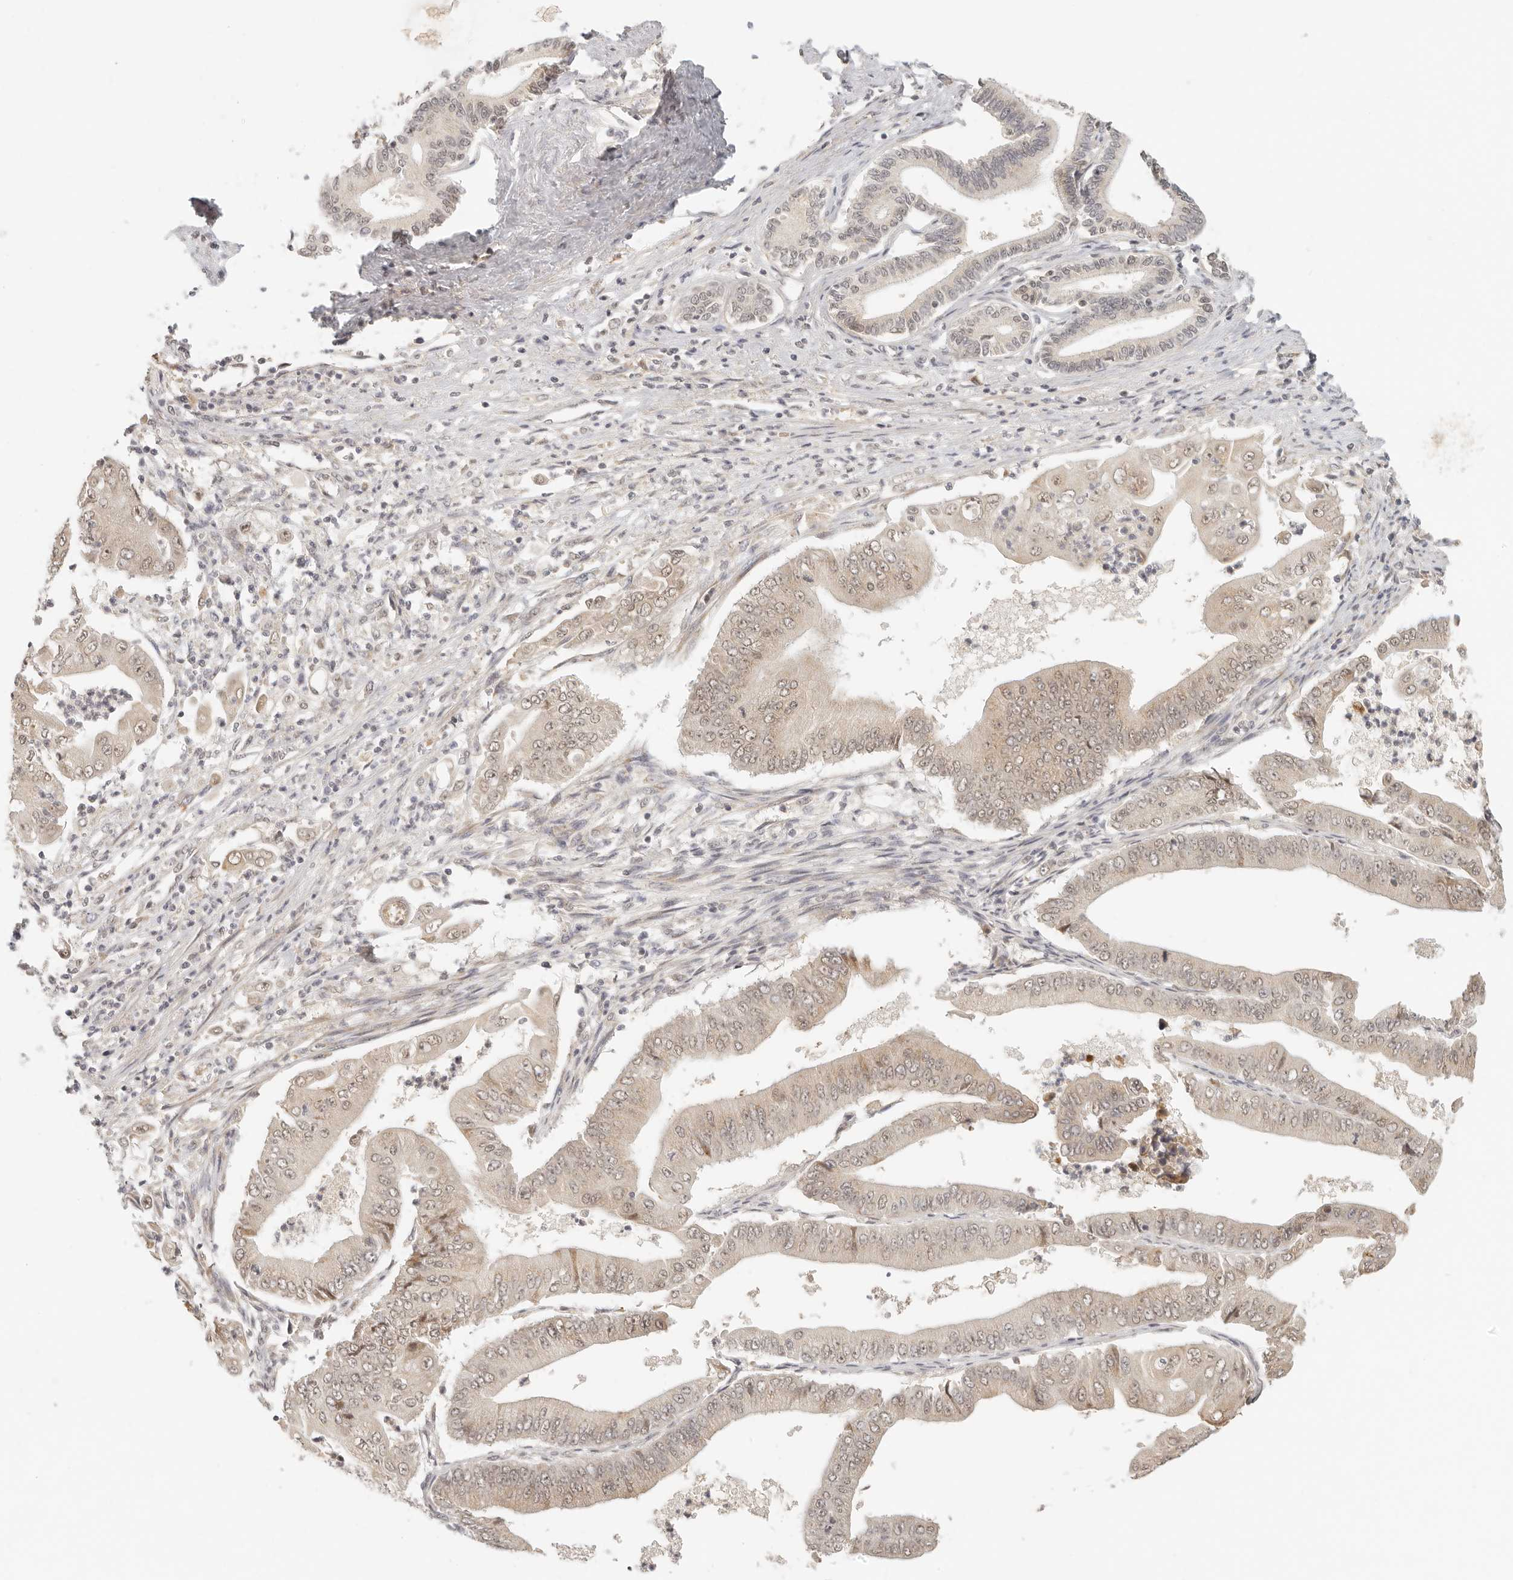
{"staining": {"intensity": "weak", "quantity": ">75%", "location": "cytoplasmic/membranous,nuclear"}, "tissue": "pancreatic cancer", "cell_type": "Tumor cells", "image_type": "cancer", "snomed": [{"axis": "morphology", "description": "Adenocarcinoma, NOS"}, {"axis": "topography", "description": "Pancreas"}], "caption": "Pancreatic adenocarcinoma tissue reveals weak cytoplasmic/membranous and nuclear positivity in about >75% of tumor cells Using DAB (brown) and hematoxylin (blue) stains, captured at high magnification using brightfield microscopy.", "gene": "INTS11", "patient": {"sex": "female", "age": 77}}